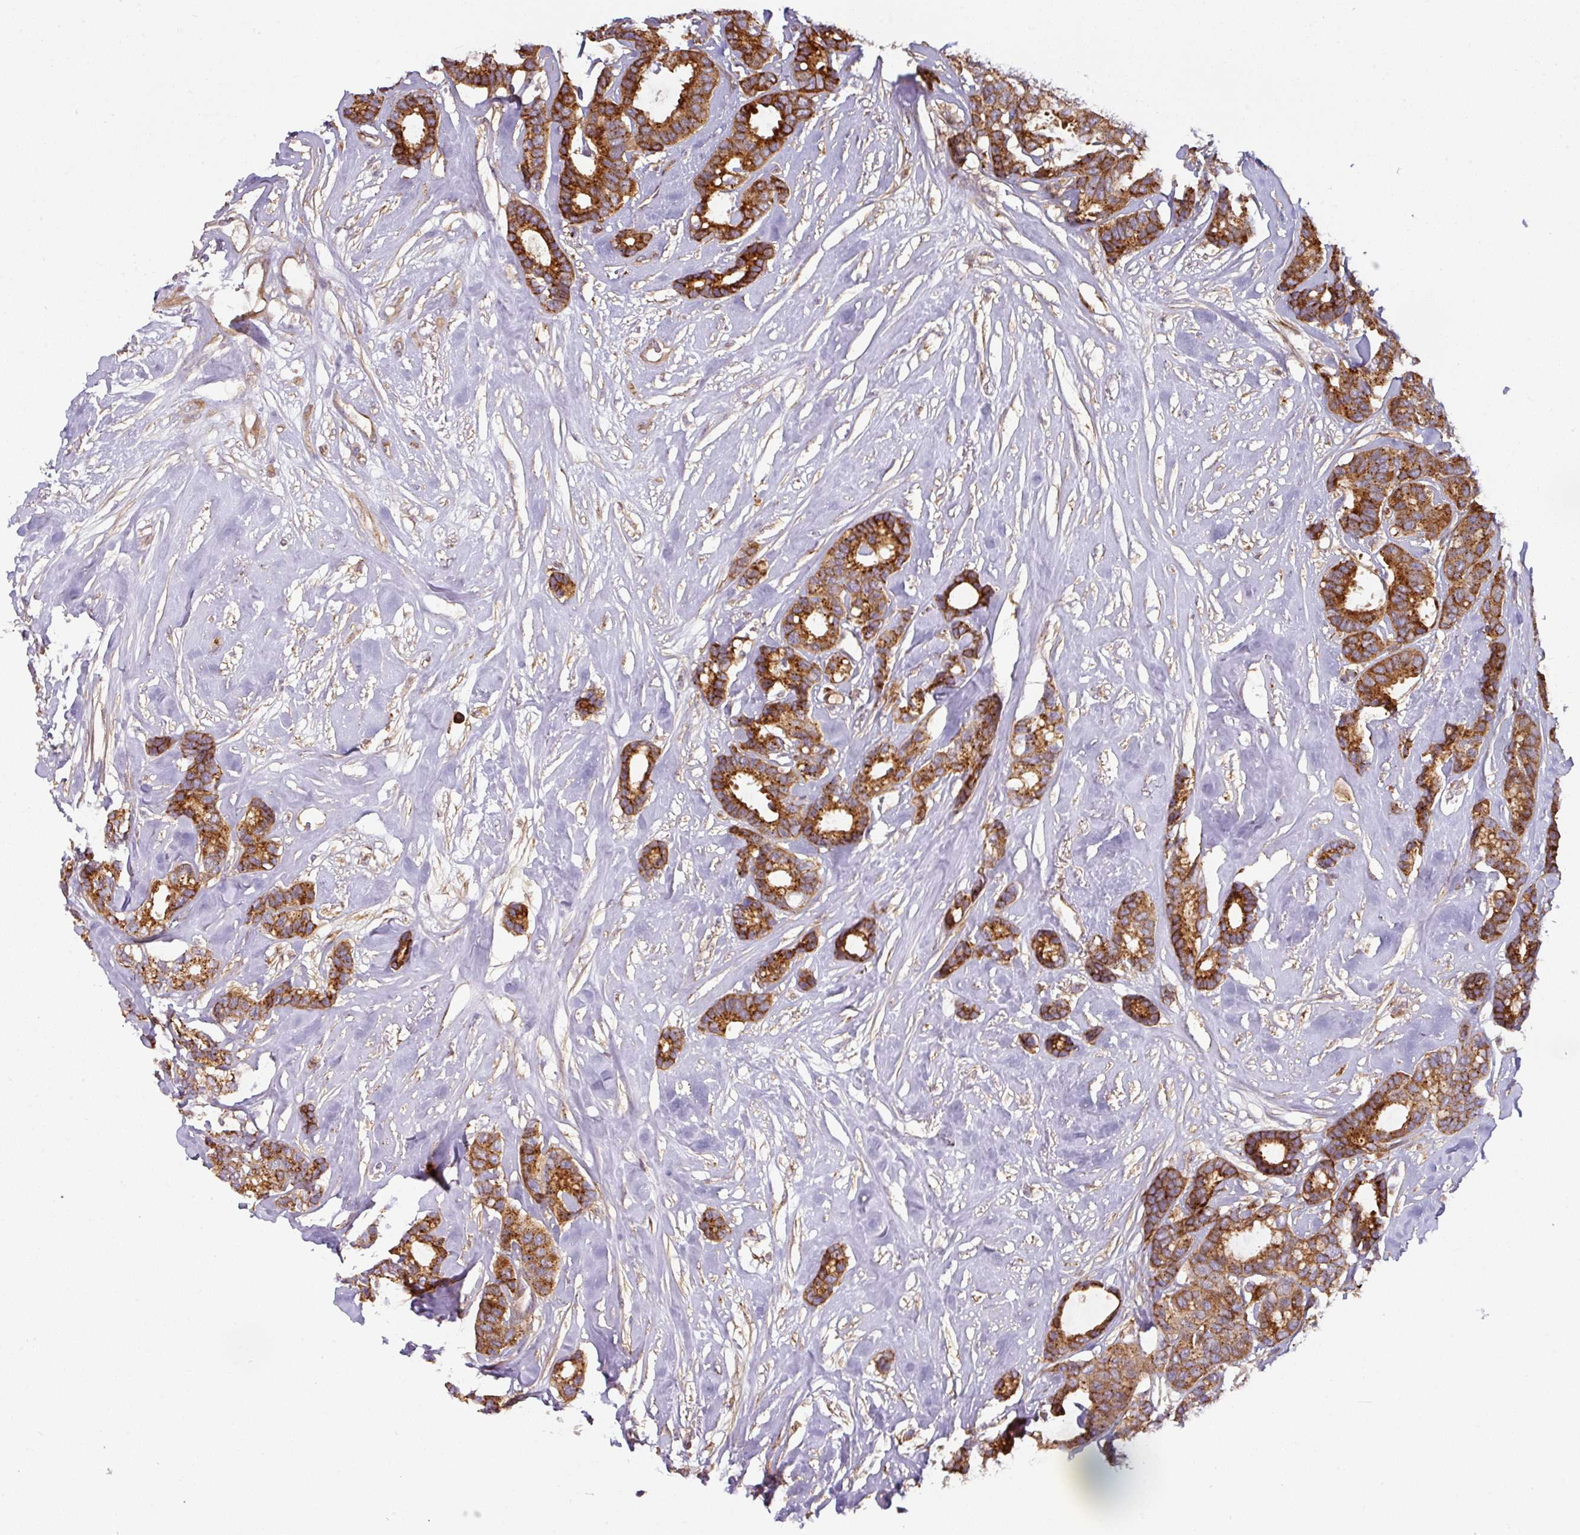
{"staining": {"intensity": "strong", "quantity": ">75%", "location": "cytoplasmic/membranous"}, "tissue": "breast cancer", "cell_type": "Tumor cells", "image_type": "cancer", "snomed": [{"axis": "morphology", "description": "Duct carcinoma"}, {"axis": "topography", "description": "Breast"}], "caption": "Immunohistochemistry (IHC) staining of breast cancer, which demonstrates high levels of strong cytoplasmic/membranous positivity in about >75% of tumor cells indicating strong cytoplasmic/membranous protein positivity. The staining was performed using DAB (brown) for protein detection and nuclei were counterstained in hematoxylin (blue).", "gene": "CASP2", "patient": {"sex": "female", "age": 87}}